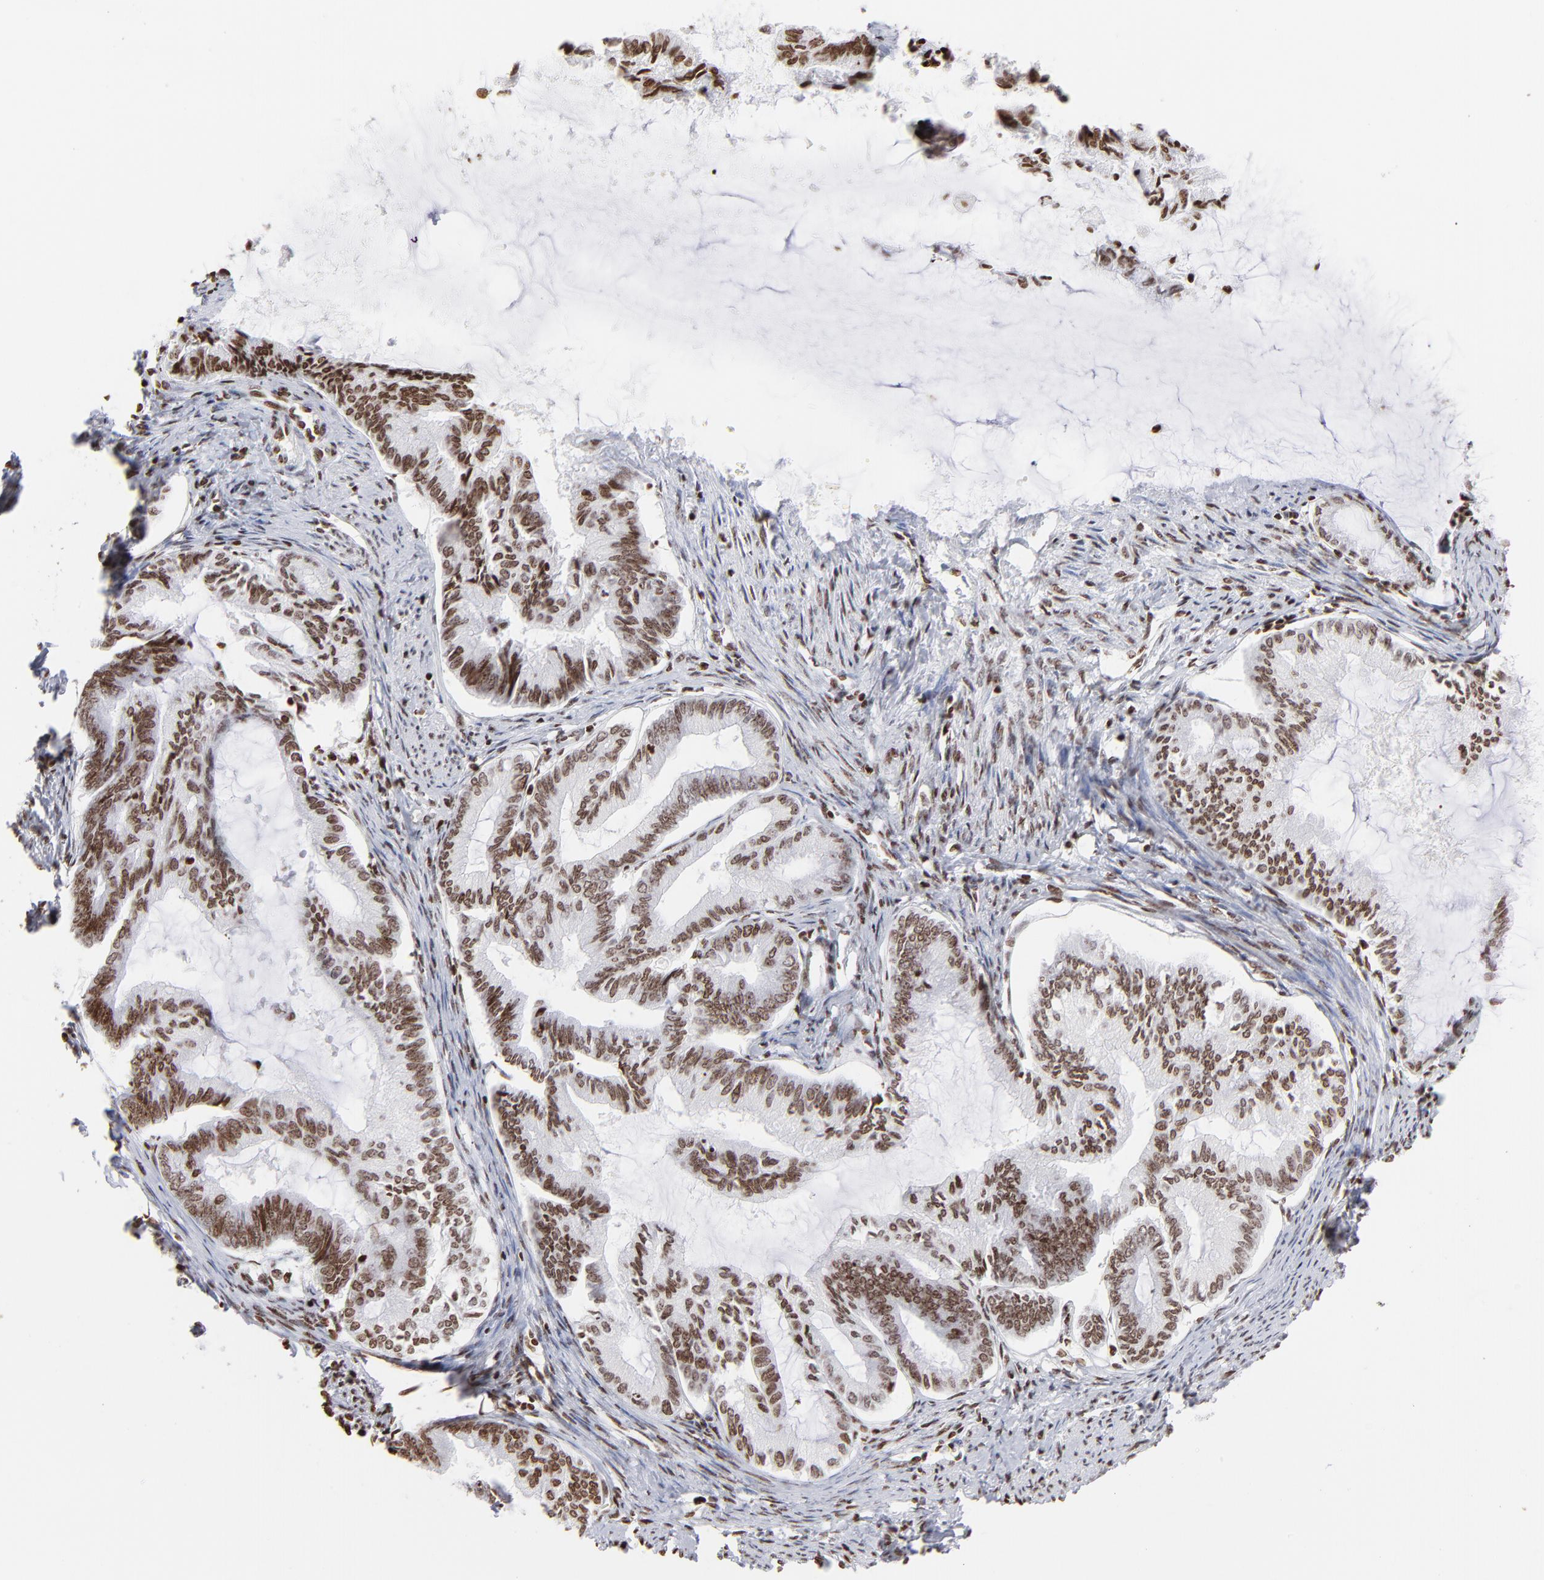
{"staining": {"intensity": "moderate", "quantity": ">75%", "location": "nuclear"}, "tissue": "endometrial cancer", "cell_type": "Tumor cells", "image_type": "cancer", "snomed": [{"axis": "morphology", "description": "Adenocarcinoma, NOS"}, {"axis": "topography", "description": "Endometrium"}], "caption": "Immunohistochemistry (IHC) (DAB (3,3'-diaminobenzidine)) staining of human endometrial adenocarcinoma demonstrates moderate nuclear protein positivity in approximately >75% of tumor cells.", "gene": "RTL4", "patient": {"sex": "female", "age": 86}}